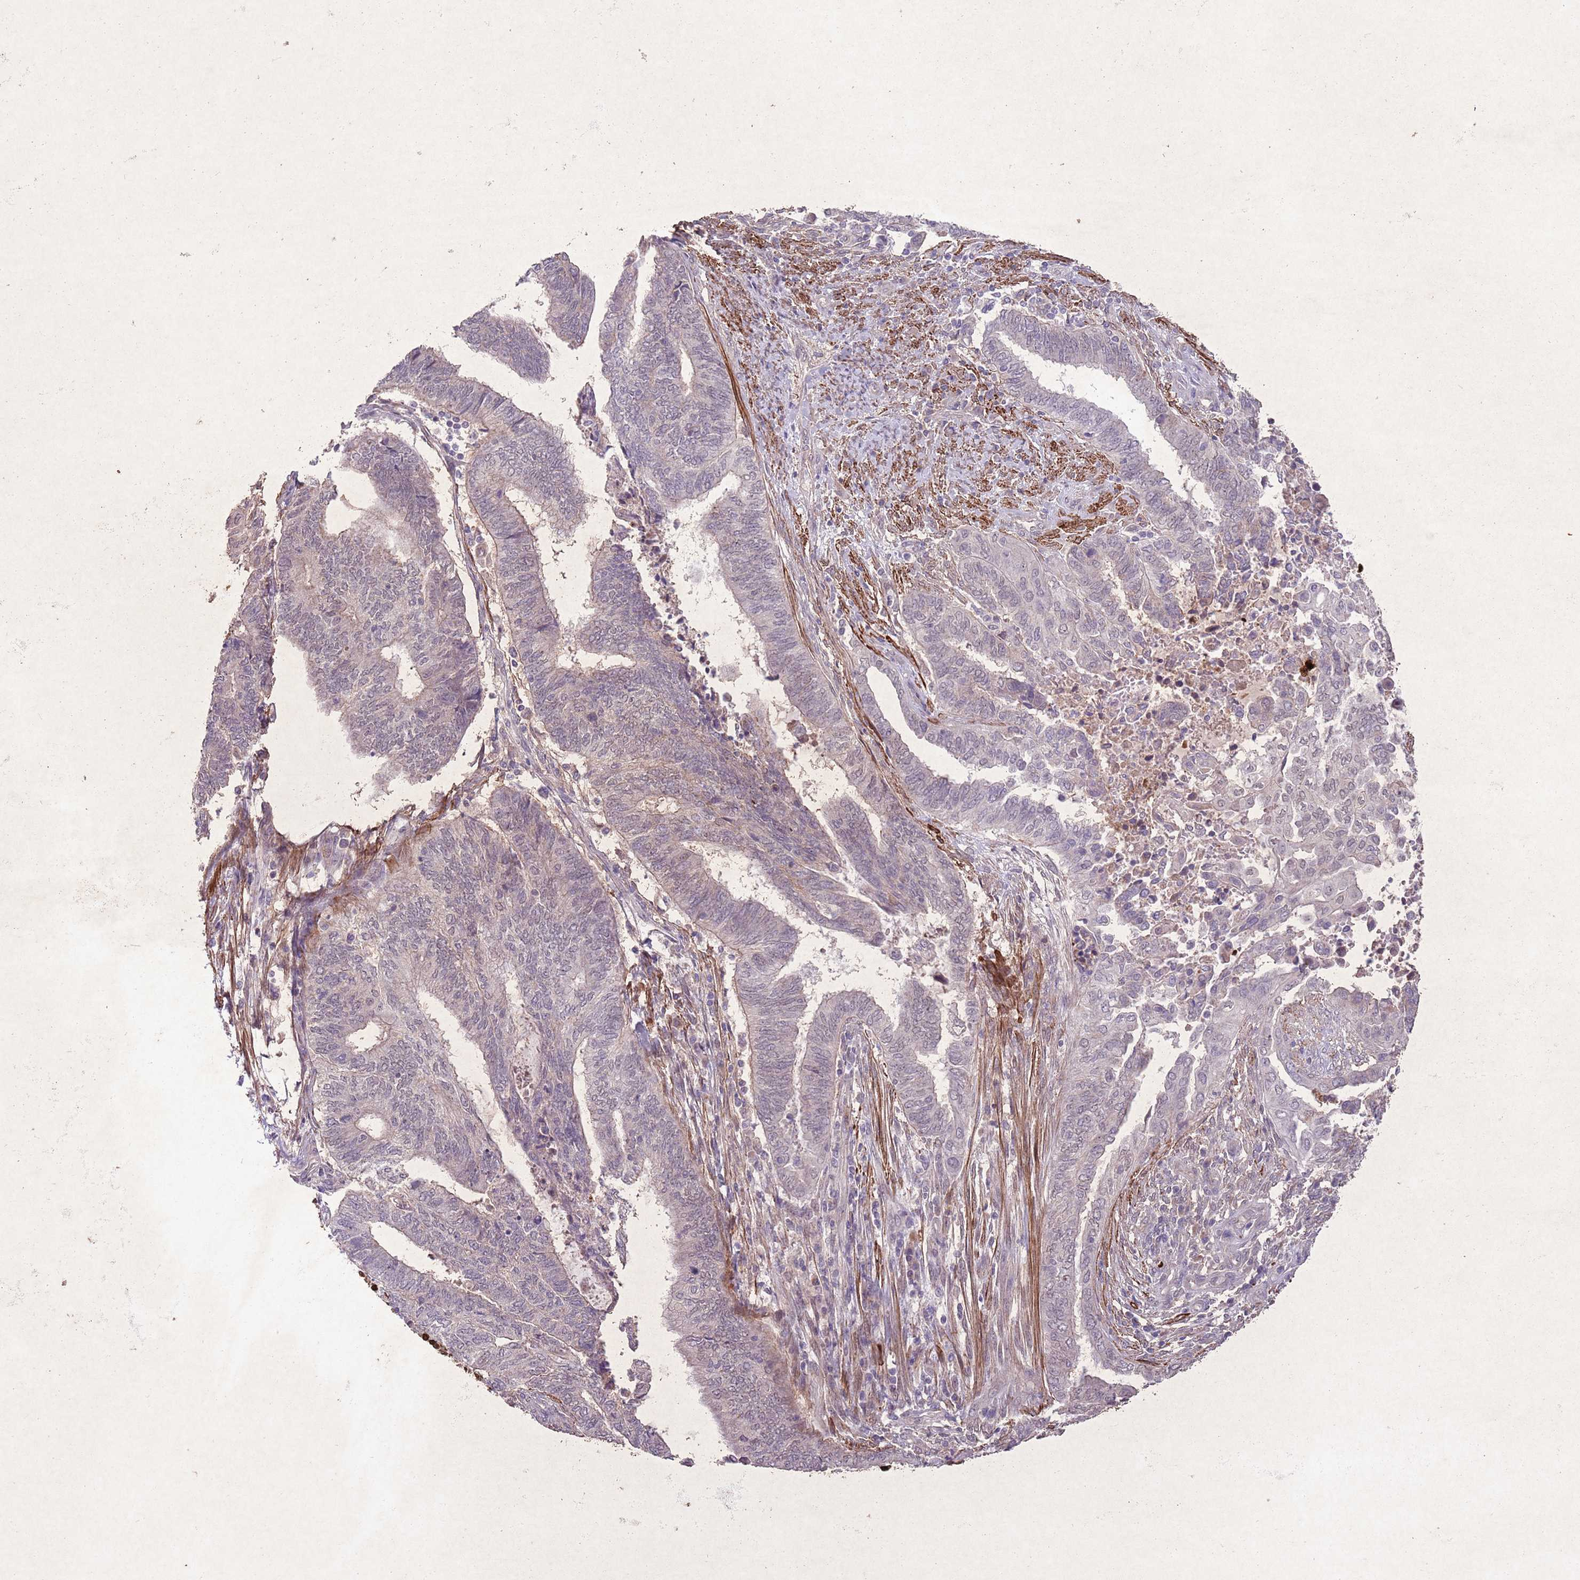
{"staining": {"intensity": "negative", "quantity": "none", "location": "none"}, "tissue": "endometrial cancer", "cell_type": "Tumor cells", "image_type": "cancer", "snomed": [{"axis": "morphology", "description": "Adenocarcinoma, NOS"}, {"axis": "topography", "description": "Uterus"}, {"axis": "topography", "description": "Endometrium"}], "caption": "Histopathology image shows no protein staining in tumor cells of endometrial adenocarcinoma tissue.", "gene": "CCNI", "patient": {"sex": "female", "age": 70}}